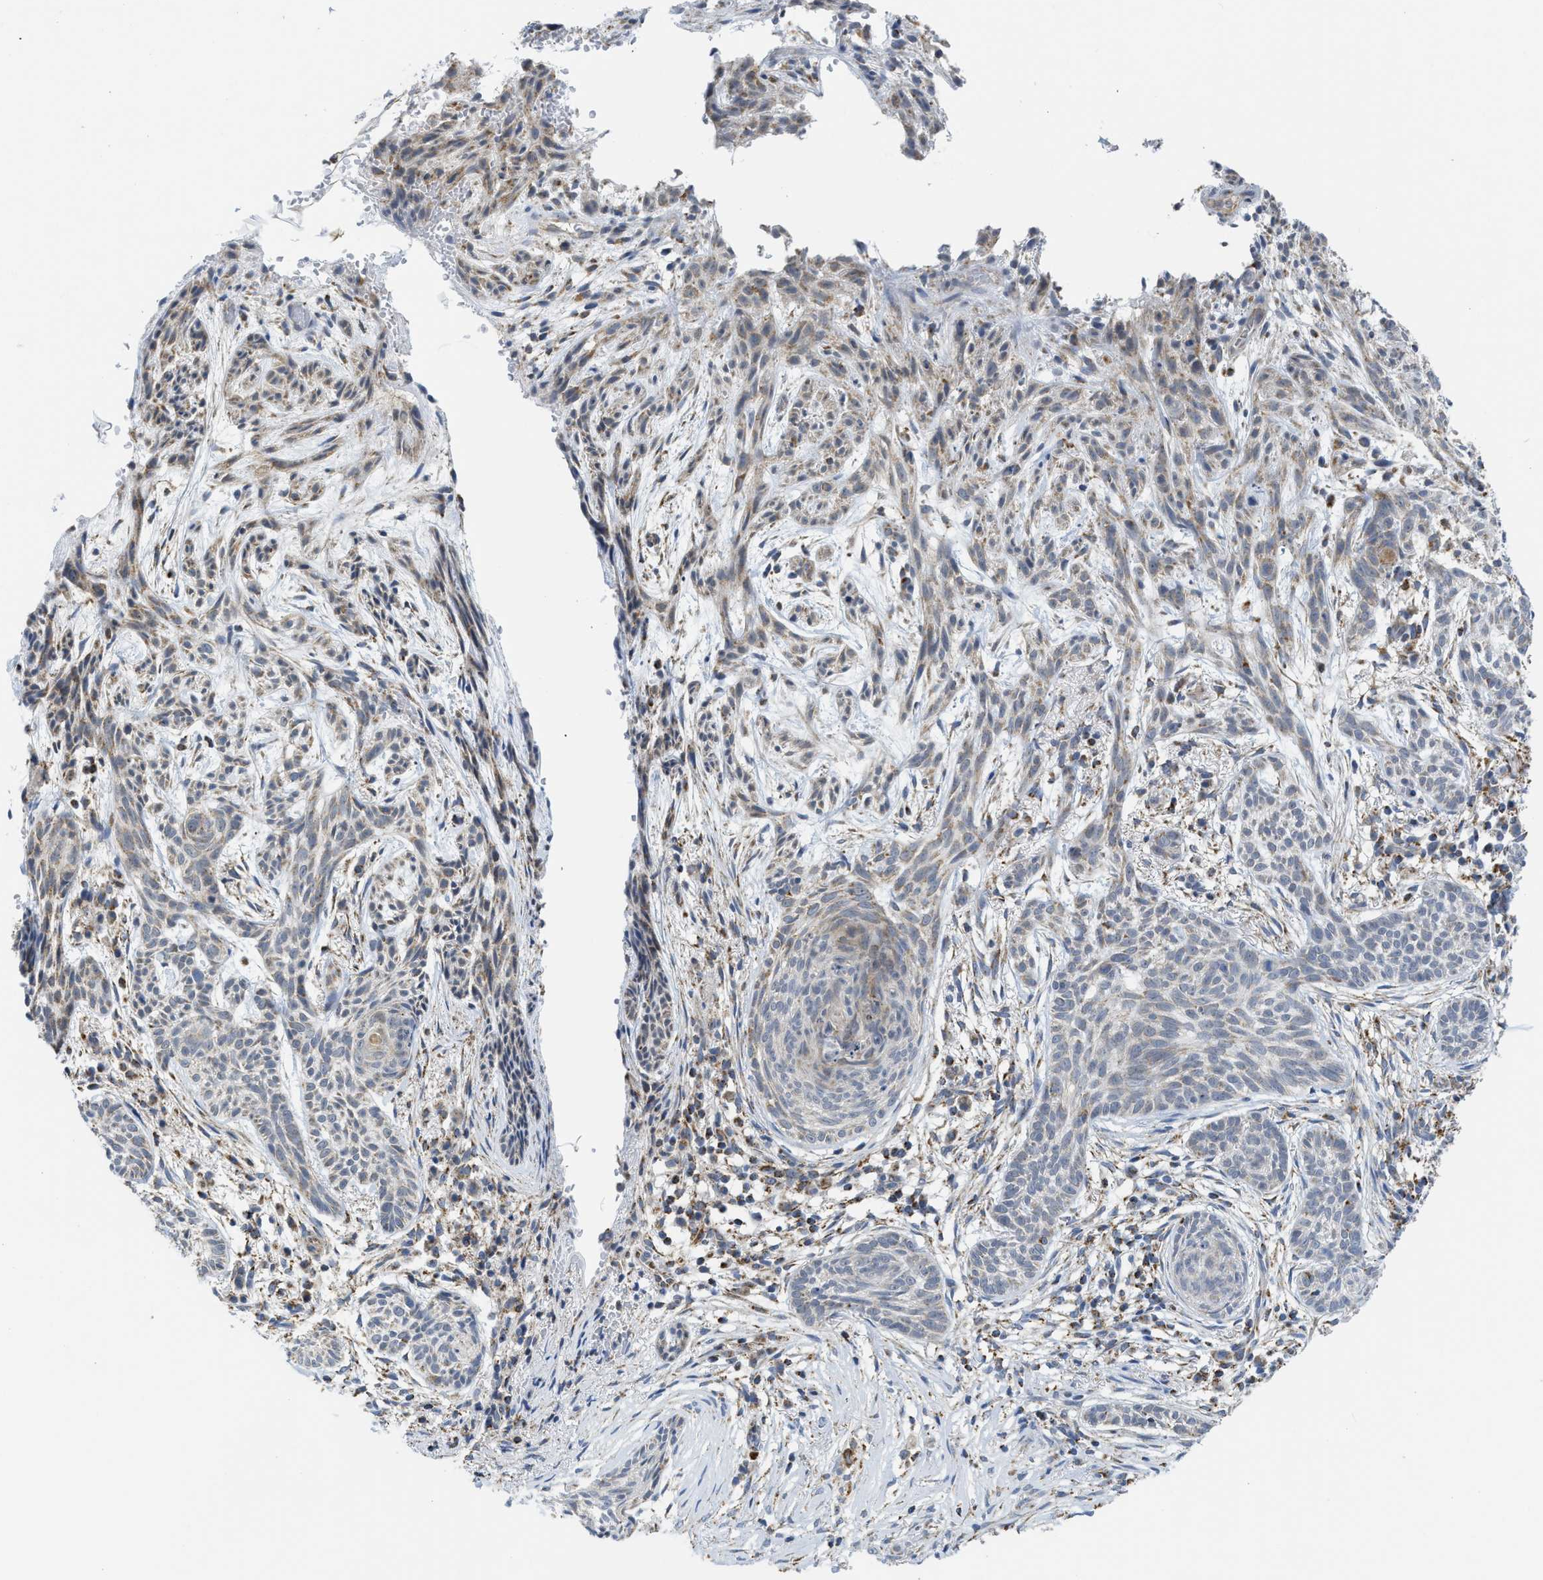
{"staining": {"intensity": "weak", "quantity": "25%-75%", "location": "cytoplasmic/membranous"}, "tissue": "skin cancer", "cell_type": "Tumor cells", "image_type": "cancer", "snomed": [{"axis": "morphology", "description": "Basal cell carcinoma"}, {"axis": "topography", "description": "Skin"}], "caption": "This is an image of immunohistochemistry staining of skin cancer, which shows weak expression in the cytoplasmic/membranous of tumor cells.", "gene": "GATD3", "patient": {"sex": "female", "age": 59}}